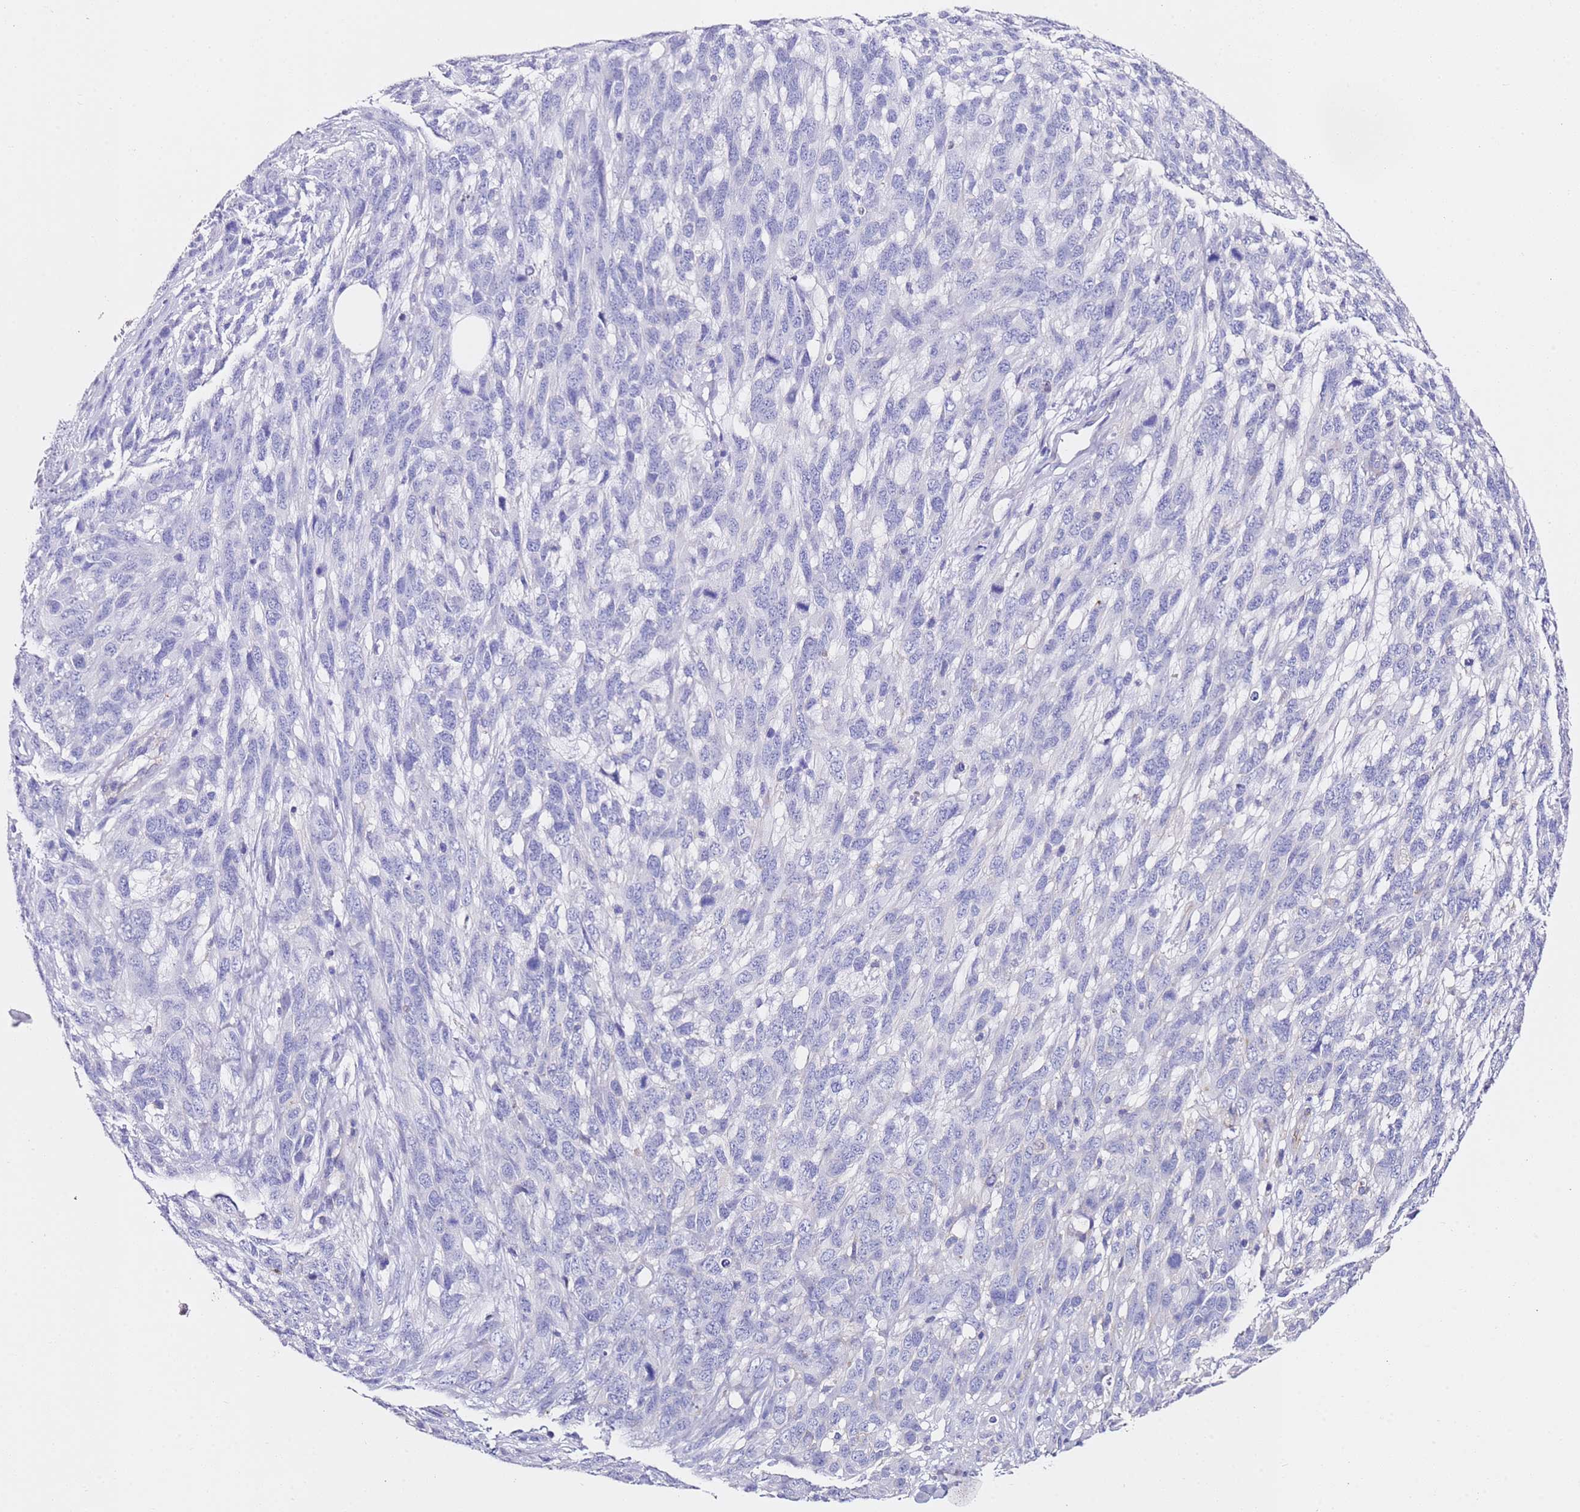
{"staining": {"intensity": "negative", "quantity": "none", "location": "none"}, "tissue": "melanoma", "cell_type": "Tumor cells", "image_type": "cancer", "snomed": [{"axis": "morphology", "description": "Normal morphology"}, {"axis": "morphology", "description": "Malignant melanoma, NOS"}, {"axis": "topography", "description": "Skin"}], "caption": "Immunohistochemistry micrograph of melanoma stained for a protein (brown), which shows no staining in tumor cells.", "gene": "ZNF671", "patient": {"sex": "female", "age": 72}}